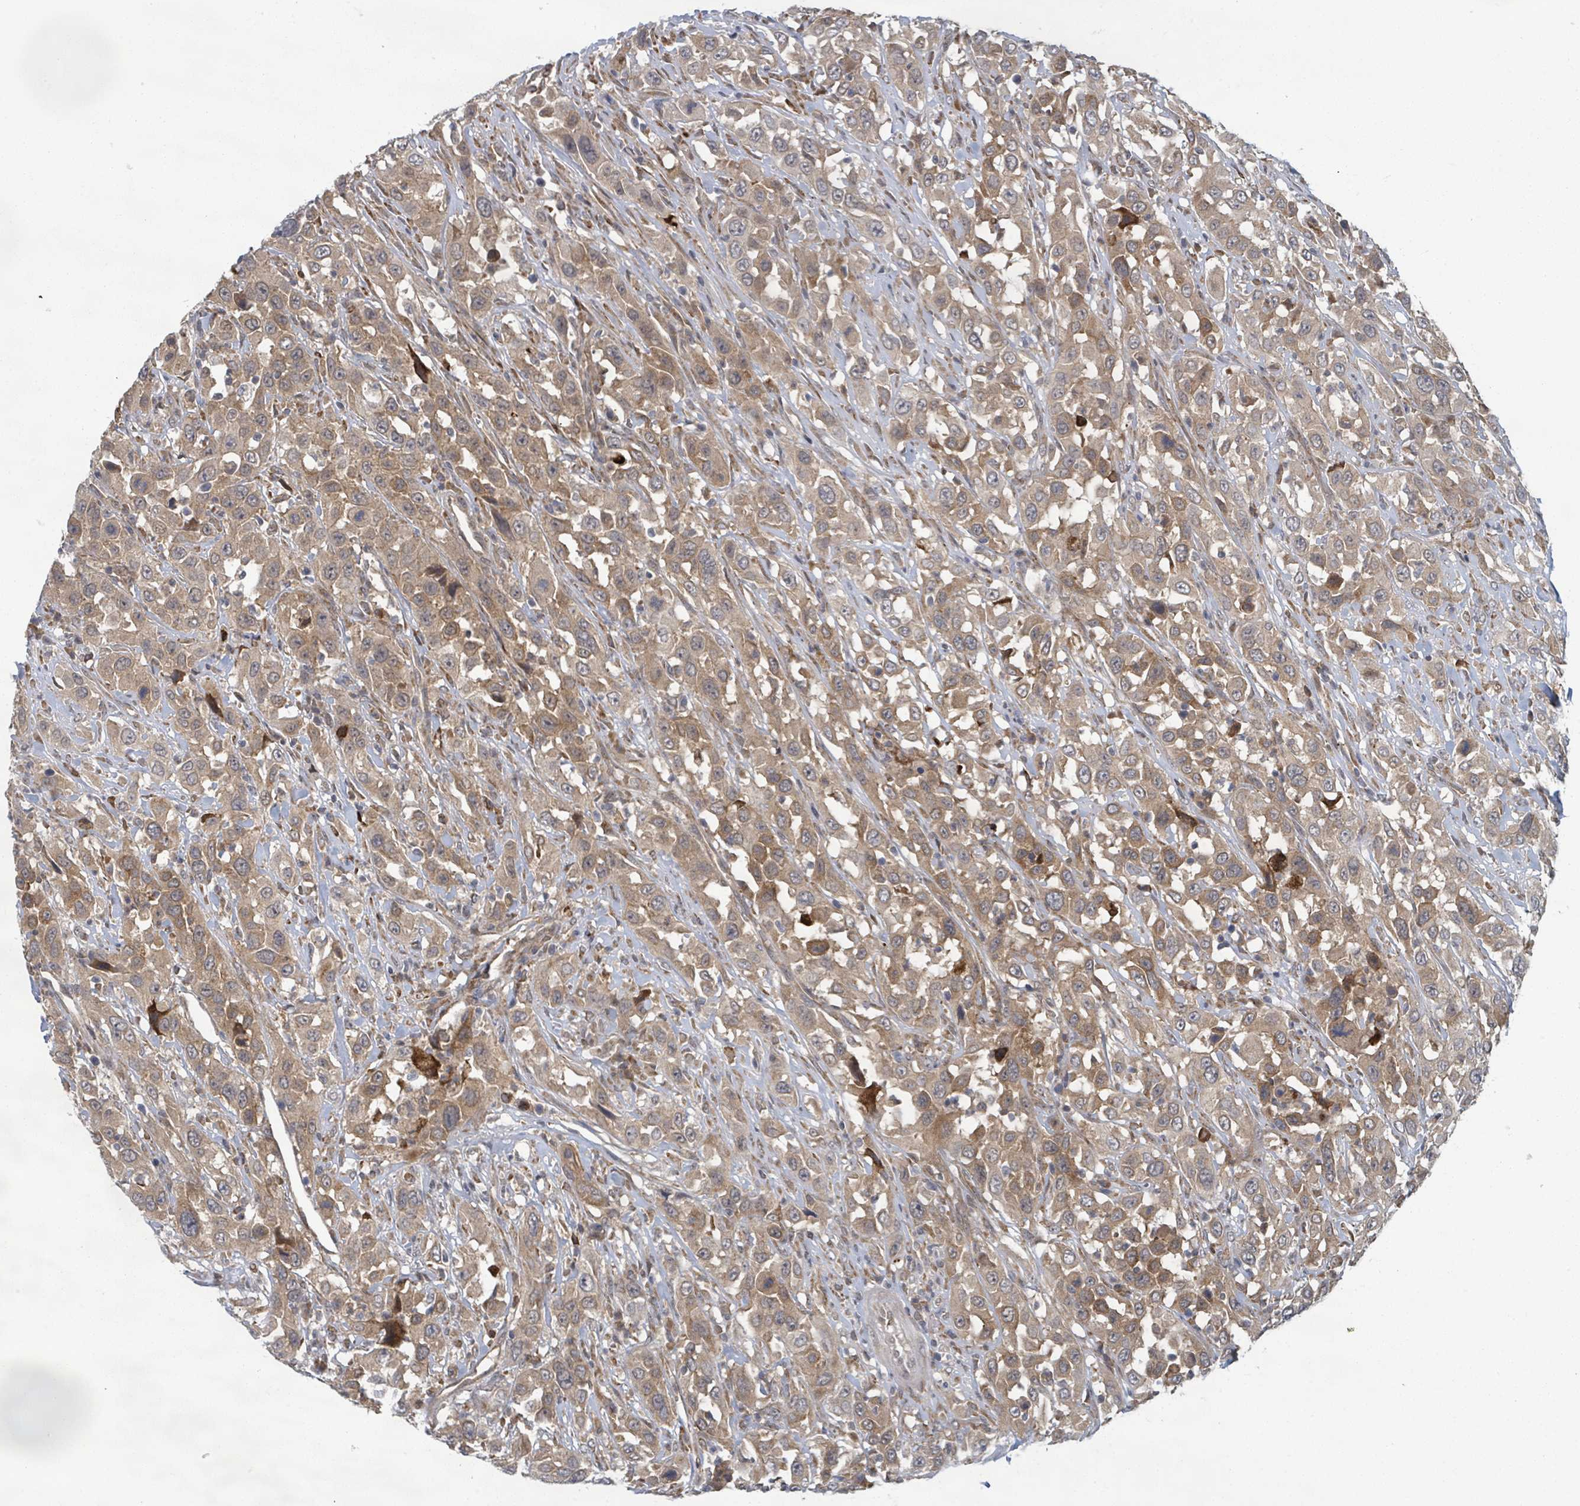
{"staining": {"intensity": "moderate", "quantity": ">75%", "location": "cytoplasmic/membranous"}, "tissue": "urothelial cancer", "cell_type": "Tumor cells", "image_type": "cancer", "snomed": [{"axis": "morphology", "description": "Urothelial carcinoma, High grade"}, {"axis": "topography", "description": "Urinary bladder"}], "caption": "The photomicrograph exhibits staining of high-grade urothelial carcinoma, revealing moderate cytoplasmic/membranous protein expression (brown color) within tumor cells.", "gene": "SHROOM2", "patient": {"sex": "male", "age": 61}}